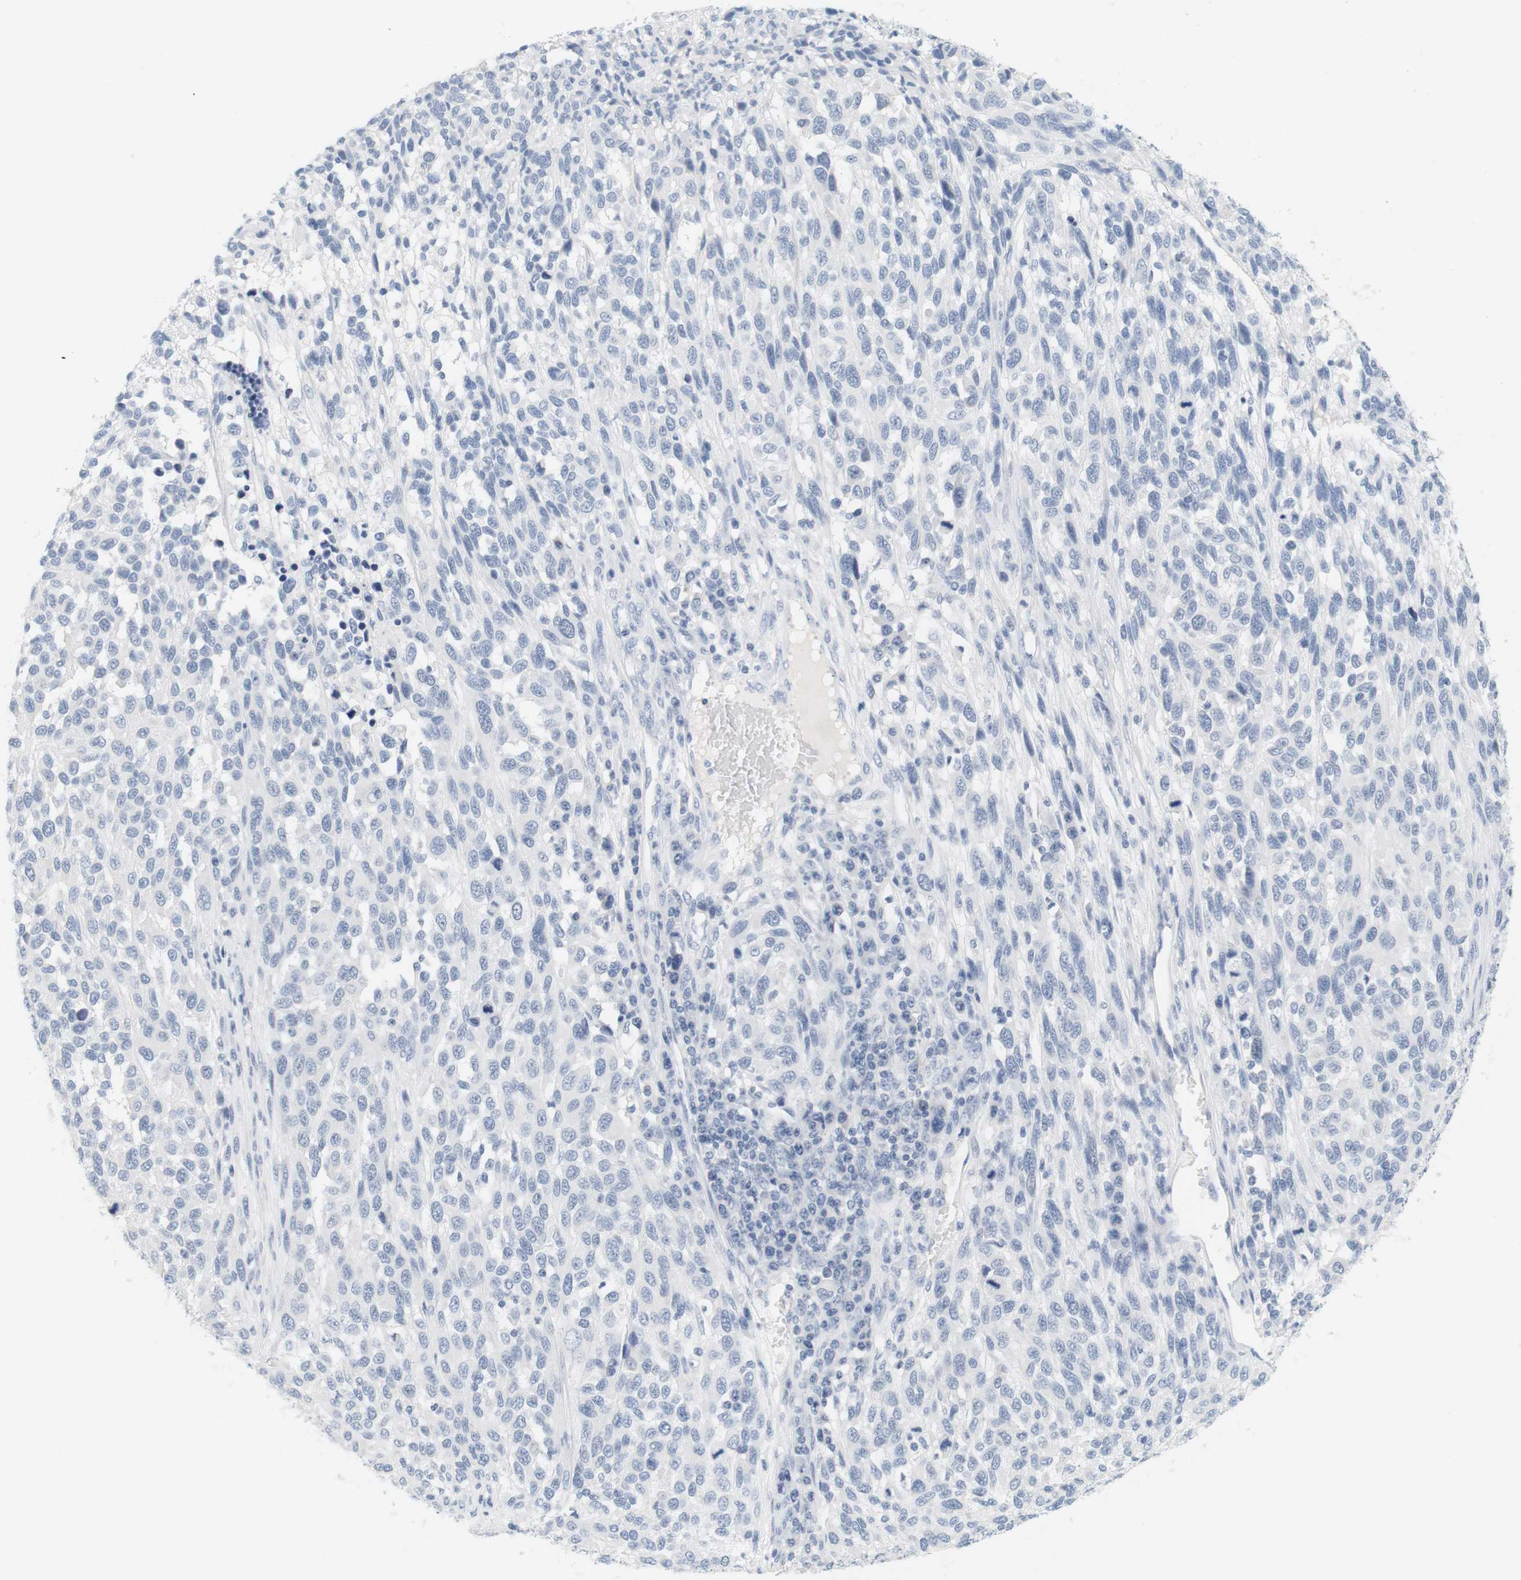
{"staining": {"intensity": "negative", "quantity": "none", "location": "none"}, "tissue": "melanoma", "cell_type": "Tumor cells", "image_type": "cancer", "snomed": [{"axis": "morphology", "description": "Malignant melanoma, Metastatic site"}, {"axis": "topography", "description": "Lymph node"}], "caption": "Melanoma was stained to show a protein in brown. There is no significant staining in tumor cells. Nuclei are stained in blue.", "gene": "OPRM1", "patient": {"sex": "male", "age": 61}}